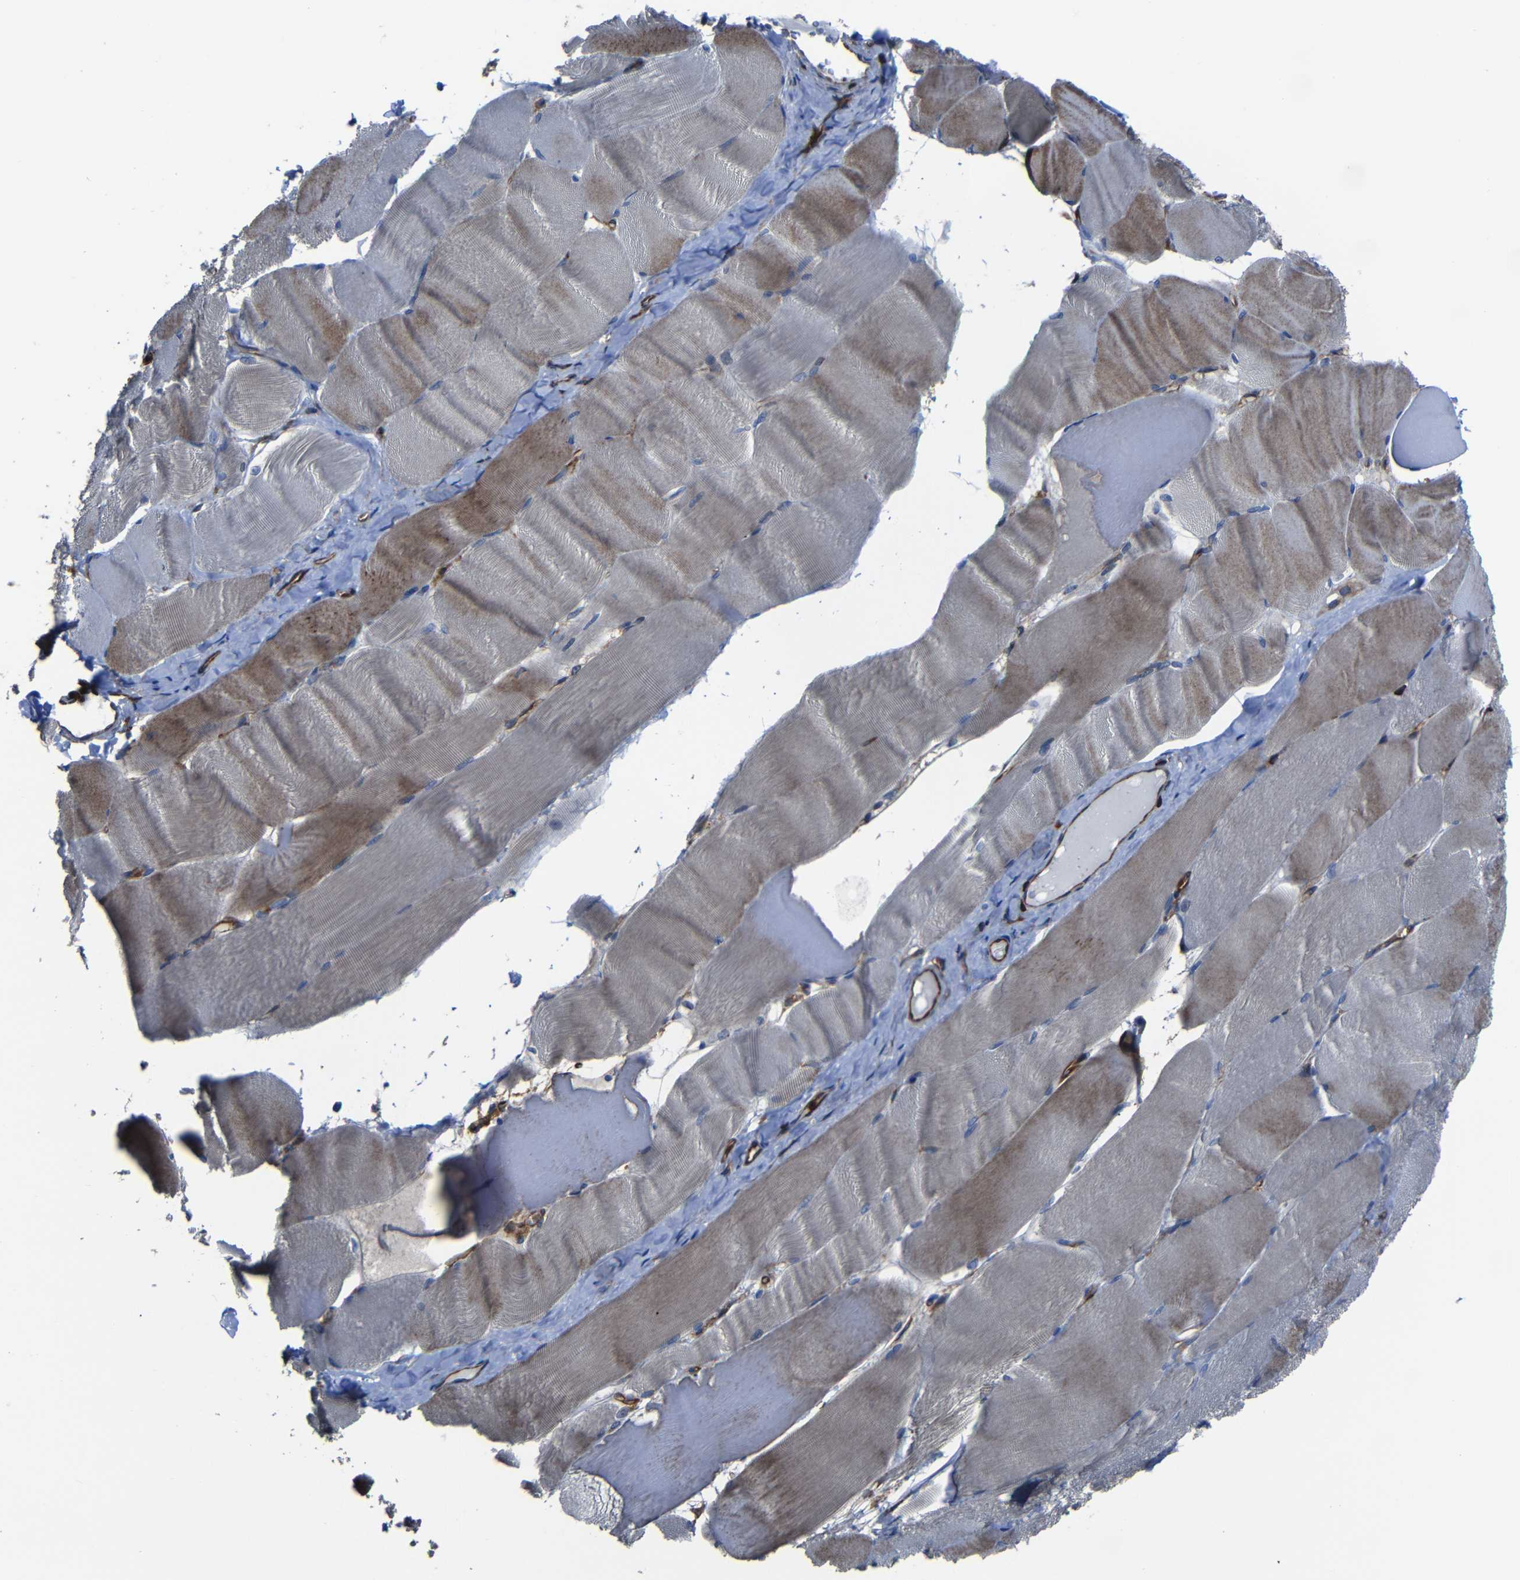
{"staining": {"intensity": "weak", "quantity": "25%-75%", "location": "cytoplasmic/membranous"}, "tissue": "skeletal muscle", "cell_type": "Myocytes", "image_type": "normal", "snomed": [{"axis": "morphology", "description": "Normal tissue, NOS"}, {"axis": "morphology", "description": "Squamous cell carcinoma, NOS"}, {"axis": "topography", "description": "Skeletal muscle"}], "caption": "Normal skeletal muscle was stained to show a protein in brown. There is low levels of weak cytoplasmic/membranous staining in about 25%-75% of myocytes. (DAB IHC, brown staining for protein, blue staining for nuclei).", "gene": "ARHGEF1", "patient": {"sex": "male", "age": 51}}